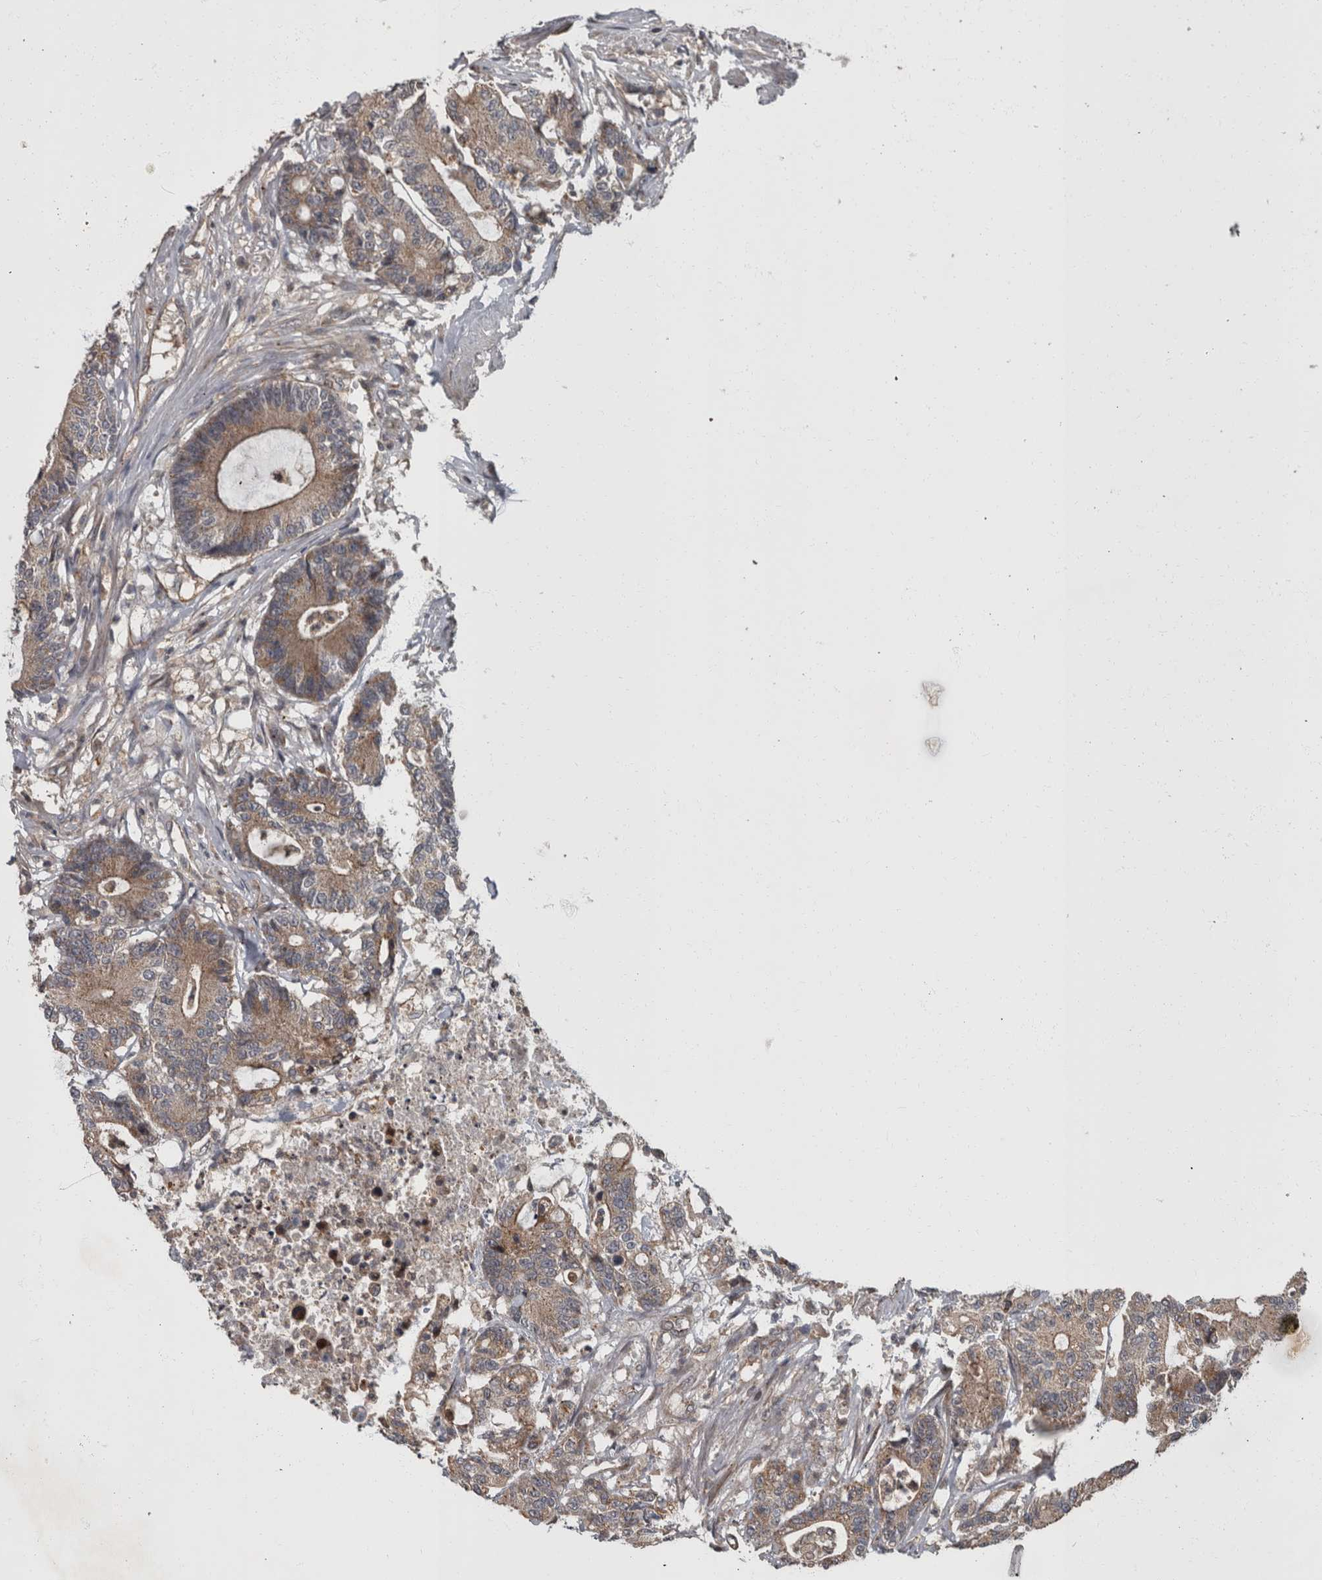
{"staining": {"intensity": "weak", "quantity": ">75%", "location": "cytoplasmic/membranous"}, "tissue": "colorectal cancer", "cell_type": "Tumor cells", "image_type": "cancer", "snomed": [{"axis": "morphology", "description": "Adenocarcinoma, NOS"}, {"axis": "topography", "description": "Colon"}], "caption": "Colorectal cancer (adenocarcinoma) stained with immunohistochemistry (IHC) exhibits weak cytoplasmic/membranous expression in approximately >75% of tumor cells.", "gene": "VEGFD", "patient": {"sex": "female", "age": 84}}